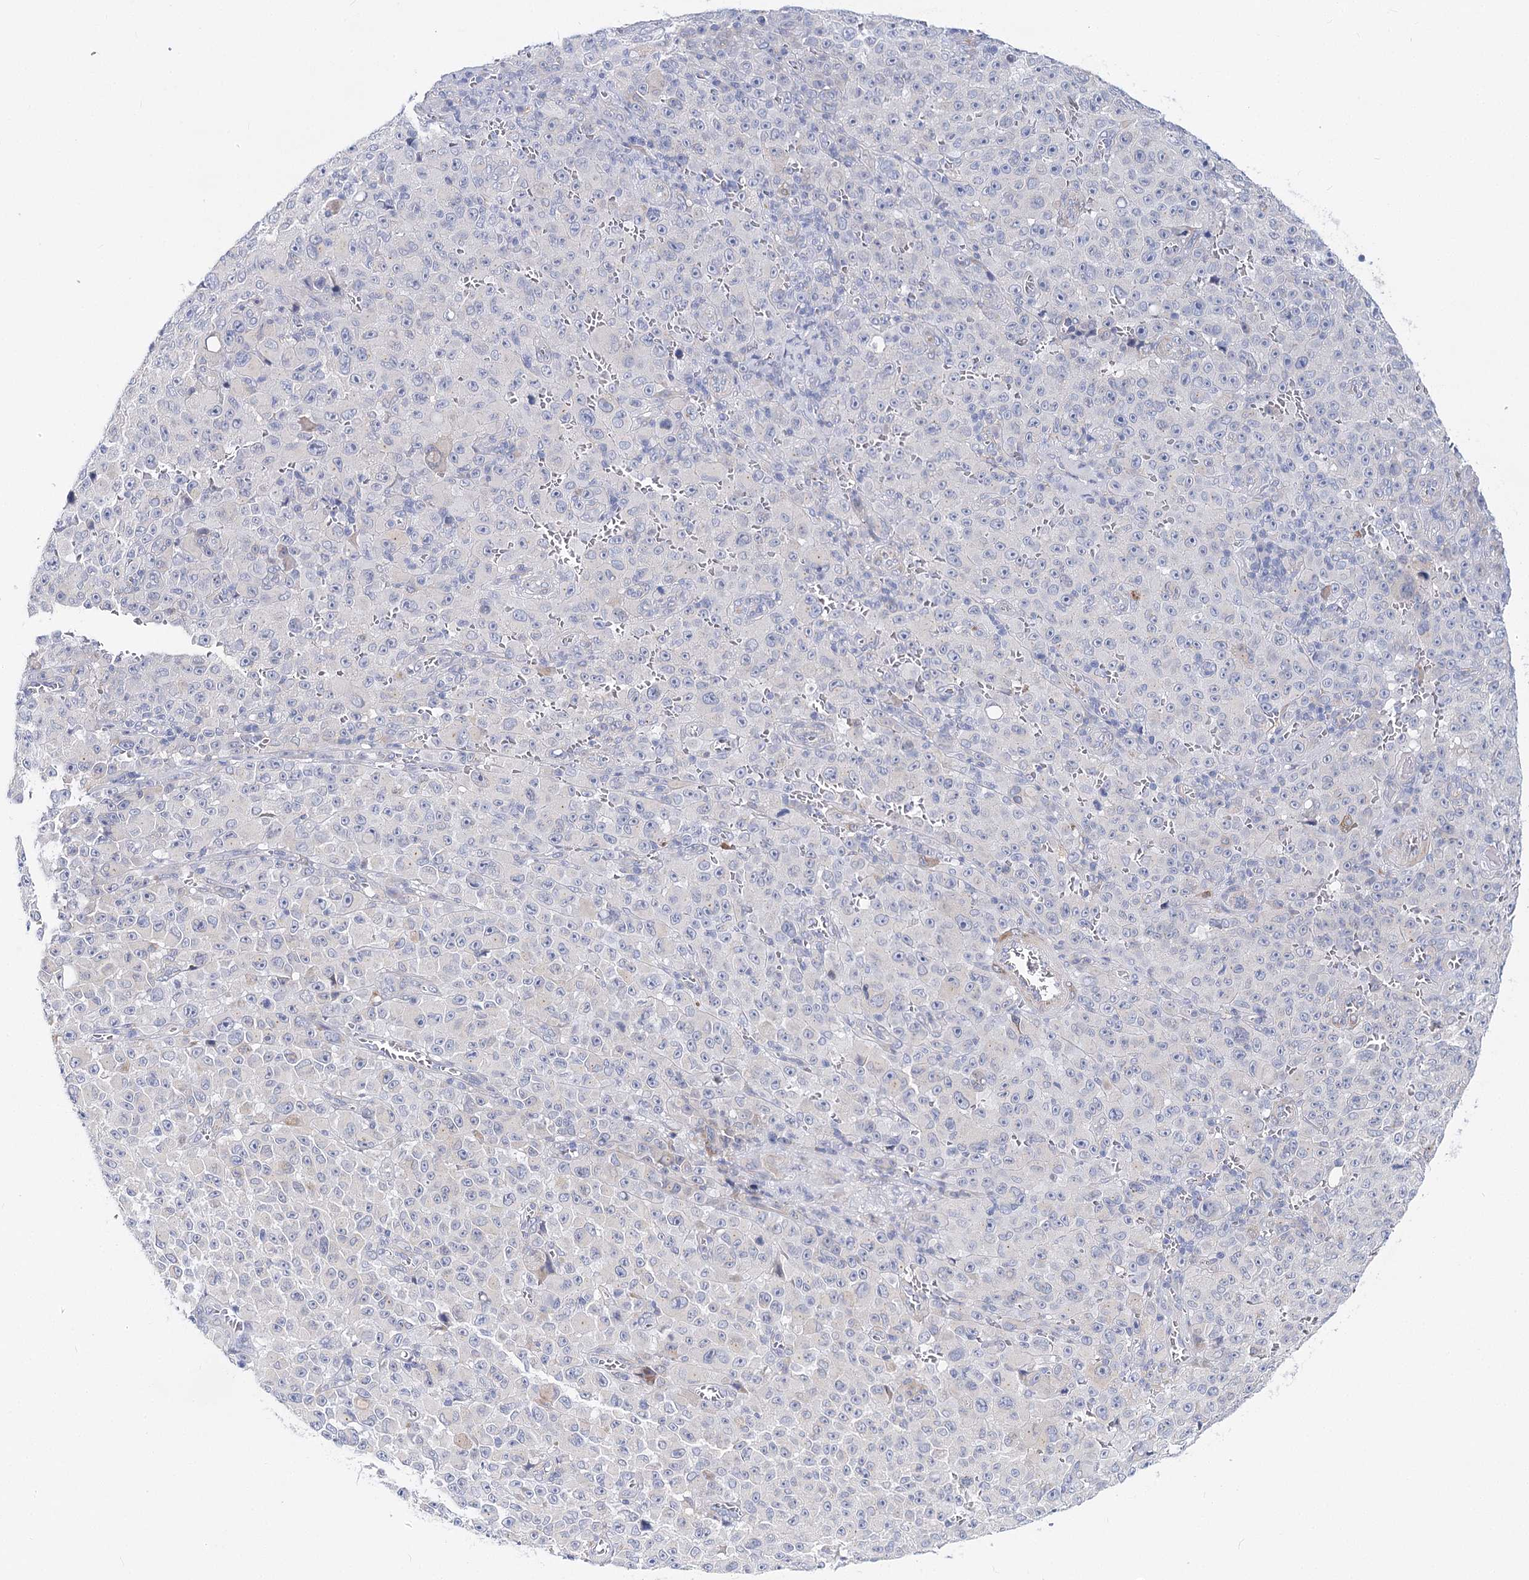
{"staining": {"intensity": "negative", "quantity": "none", "location": "none"}, "tissue": "melanoma", "cell_type": "Tumor cells", "image_type": "cancer", "snomed": [{"axis": "morphology", "description": "Malignant melanoma, NOS"}, {"axis": "topography", "description": "Skin"}], "caption": "Tumor cells show no significant positivity in malignant melanoma.", "gene": "TEX12", "patient": {"sex": "female", "age": 82}}